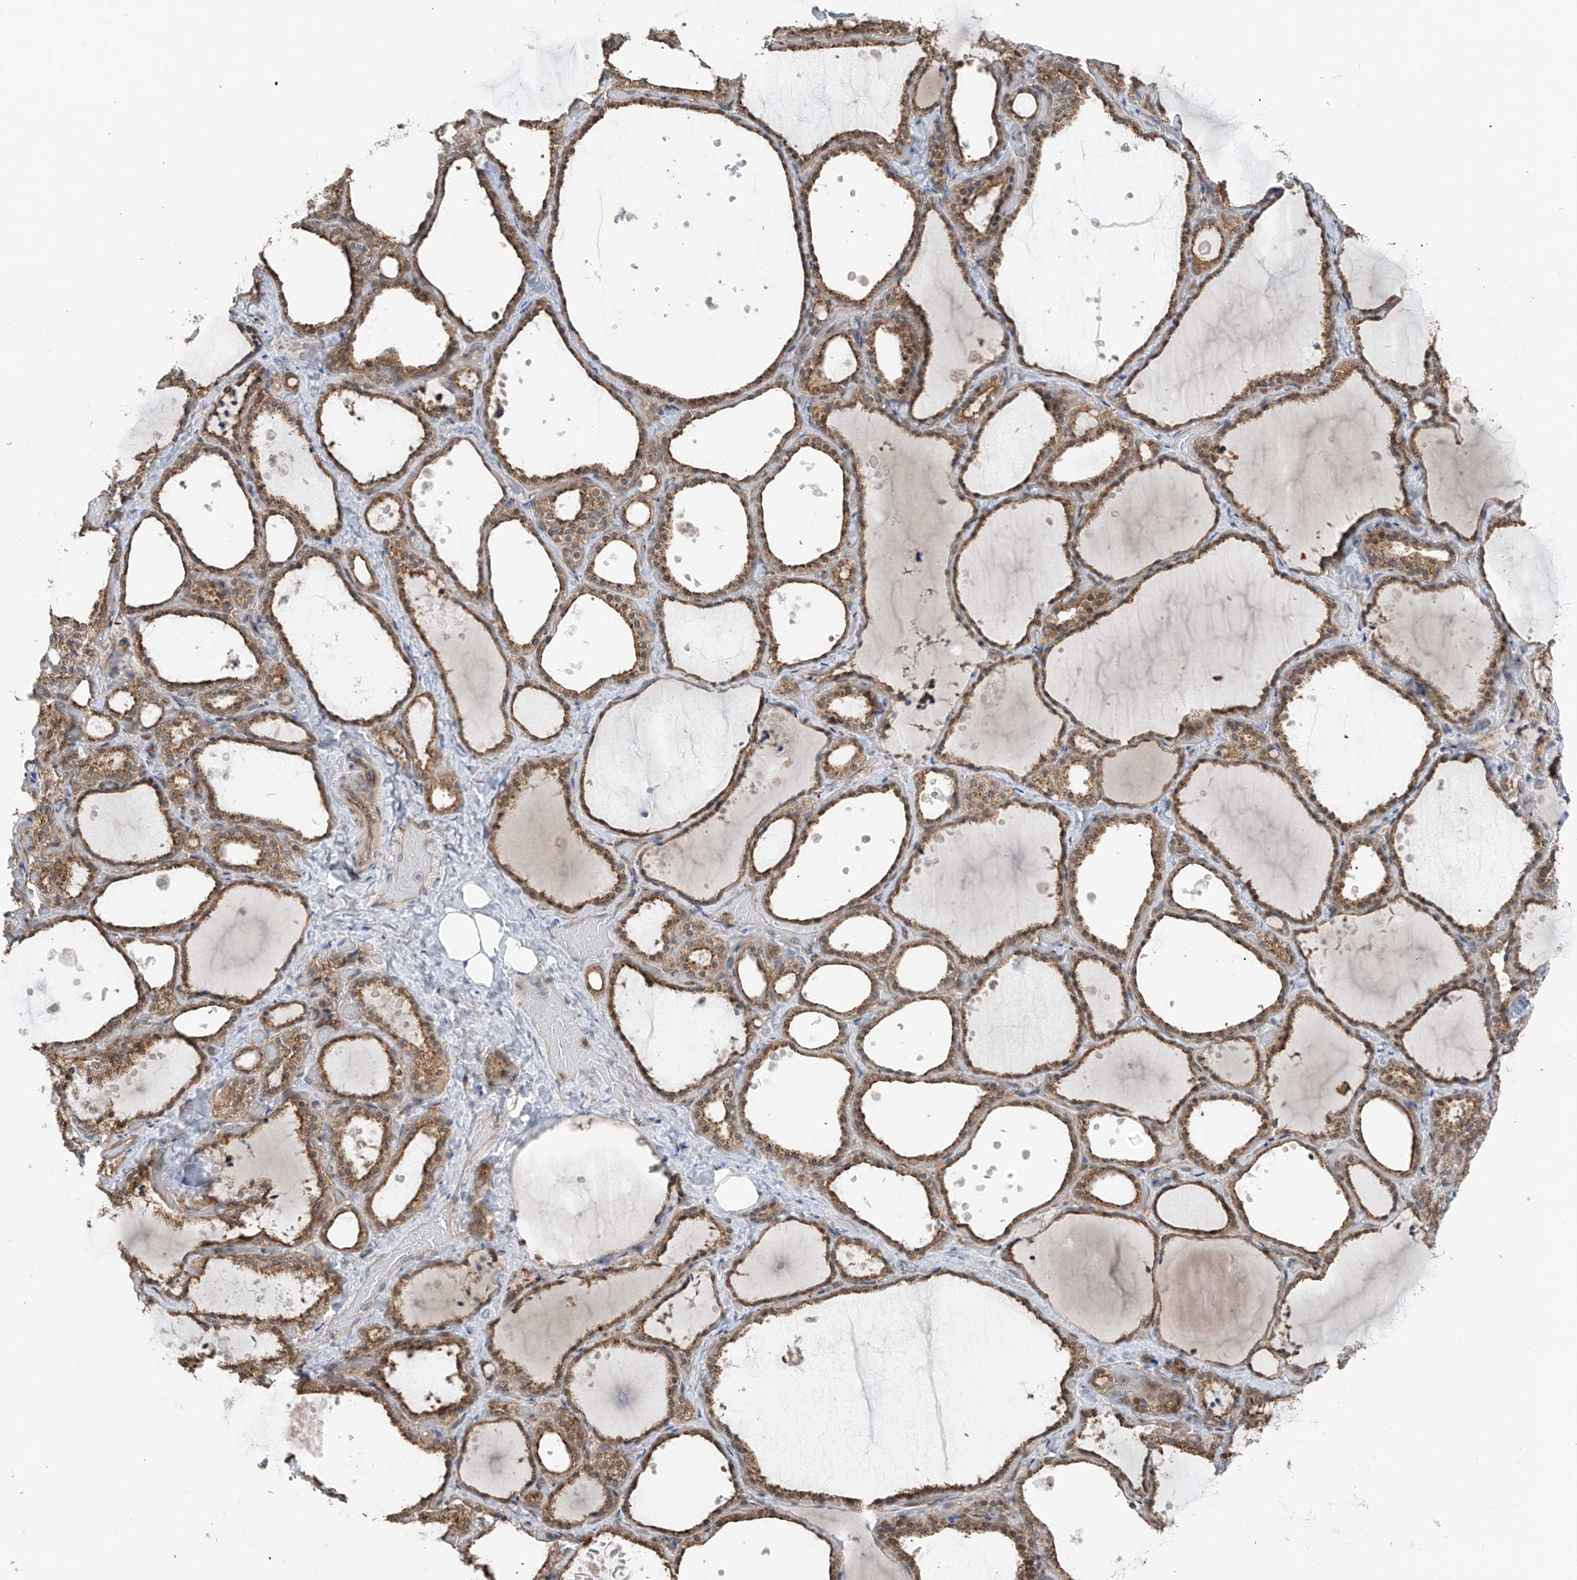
{"staining": {"intensity": "moderate", "quantity": ">75%", "location": "cytoplasmic/membranous"}, "tissue": "thyroid gland", "cell_type": "Glandular cells", "image_type": "normal", "snomed": [{"axis": "morphology", "description": "Normal tissue, NOS"}, {"axis": "topography", "description": "Thyroid gland"}], "caption": "Protein expression analysis of benign thyroid gland reveals moderate cytoplasmic/membranous staining in approximately >75% of glandular cells.", "gene": "ZNF189", "patient": {"sex": "female", "age": 44}}